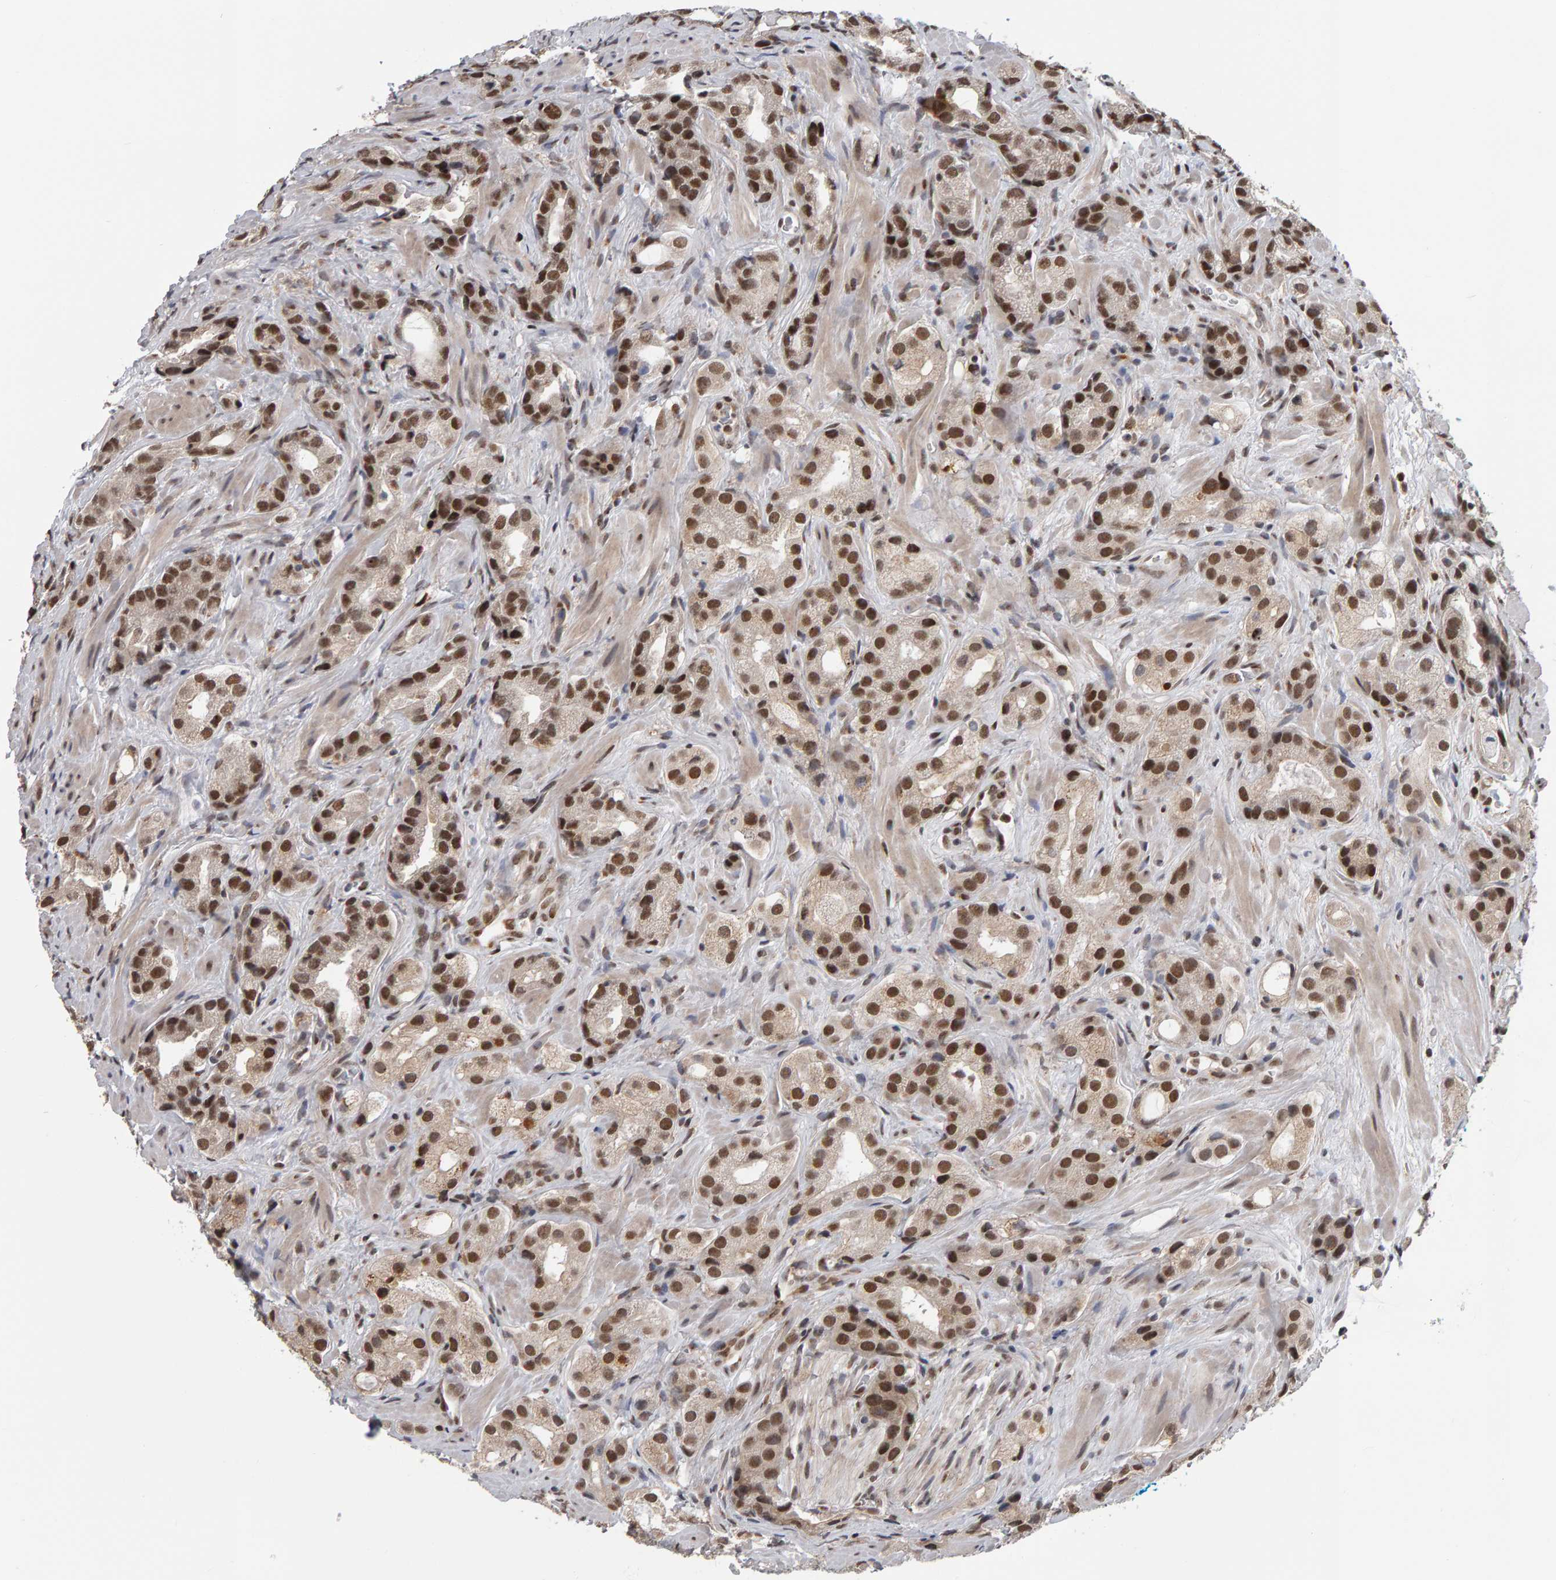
{"staining": {"intensity": "strong", "quantity": ">75%", "location": "nuclear"}, "tissue": "prostate cancer", "cell_type": "Tumor cells", "image_type": "cancer", "snomed": [{"axis": "morphology", "description": "Adenocarcinoma, High grade"}, {"axis": "topography", "description": "Prostate"}], "caption": "About >75% of tumor cells in prostate cancer display strong nuclear protein staining as visualized by brown immunohistochemical staining.", "gene": "ATF7IP", "patient": {"sex": "male", "age": 63}}